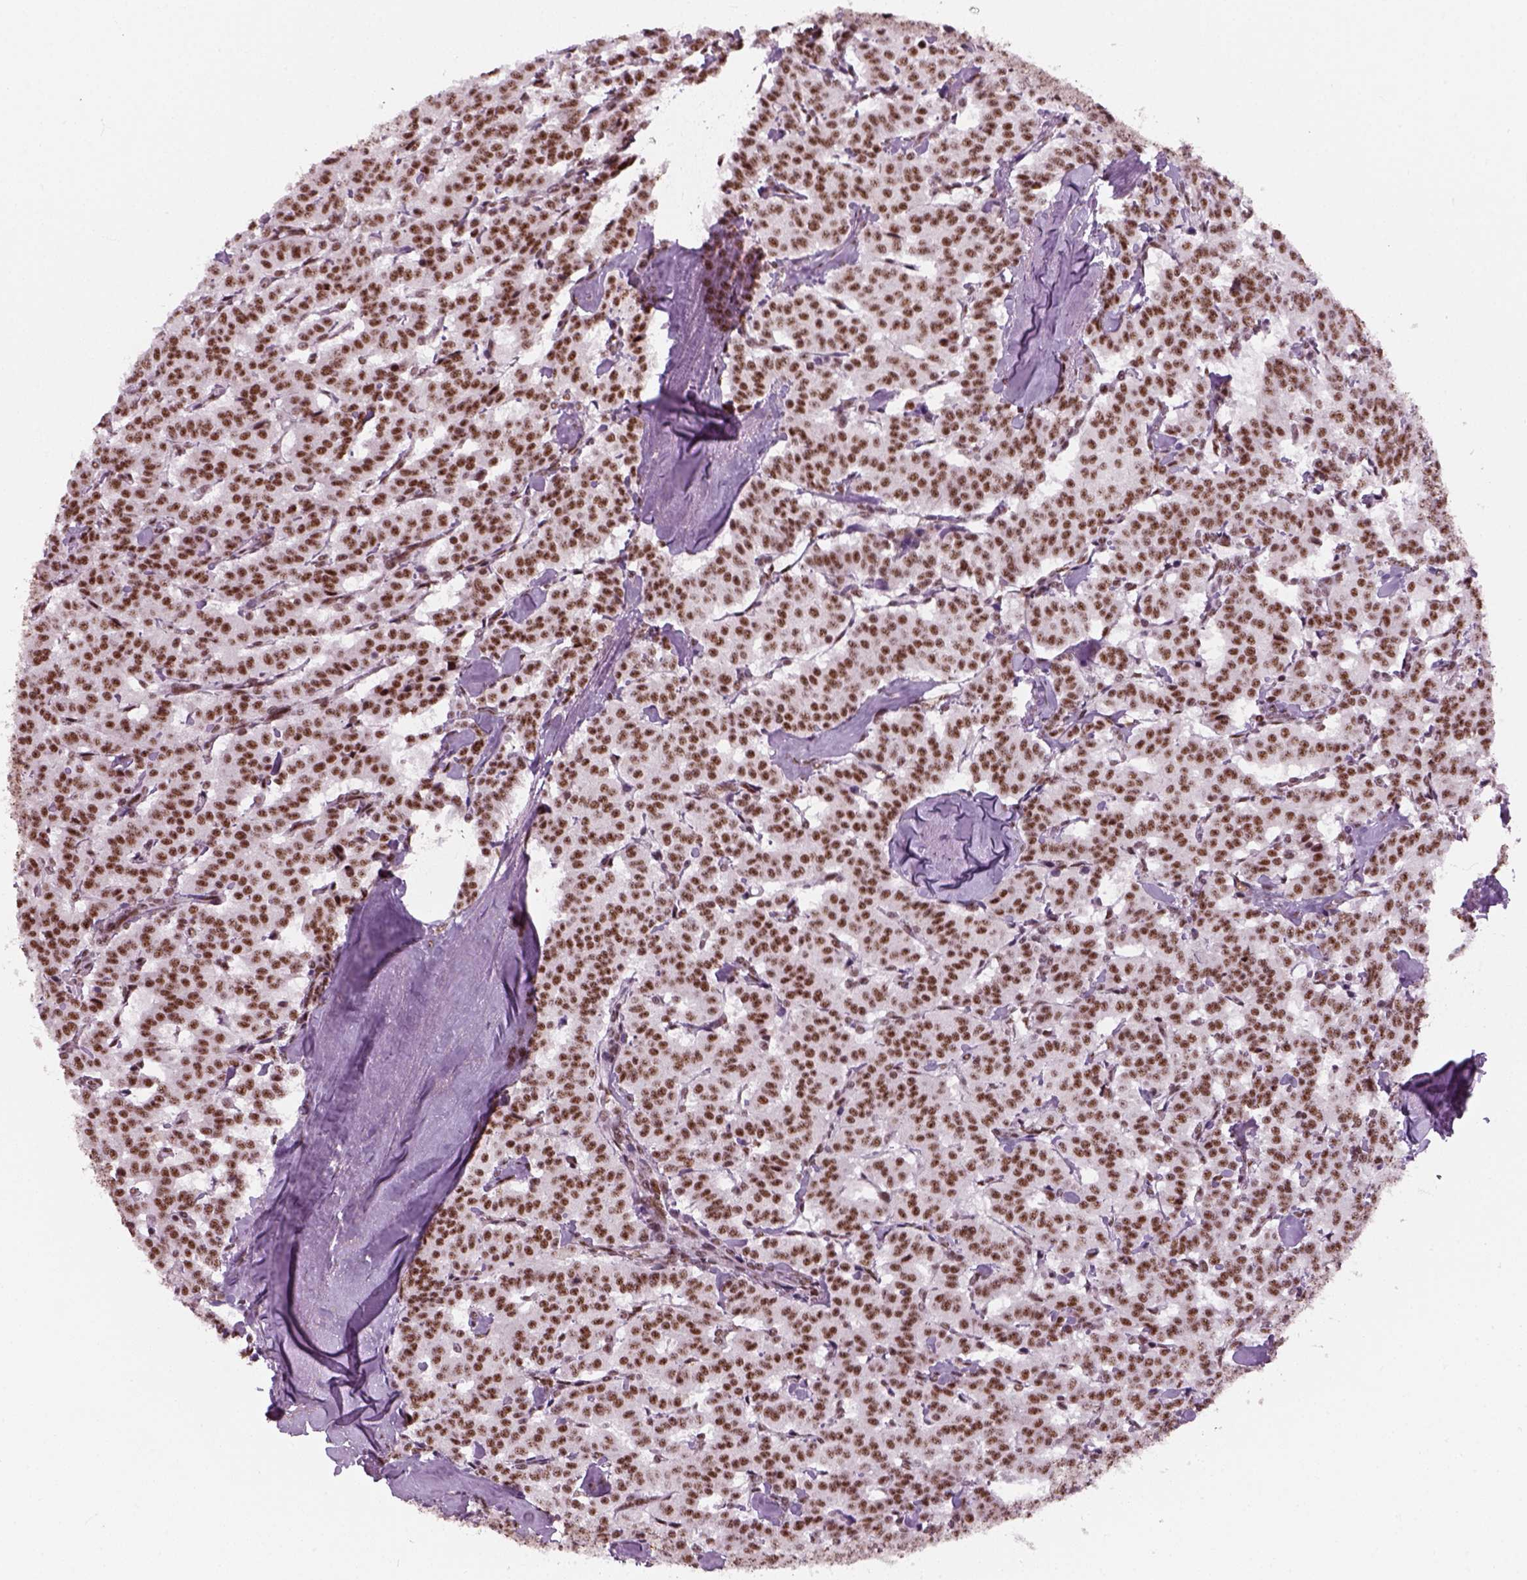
{"staining": {"intensity": "moderate", "quantity": ">75%", "location": "nuclear"}, "tissue": "carcinoid", "cell_type": "Tumor cells", "image_type": "cancer", "snomed": [{"axis": "morphology", "description": "Carcinoid, malignant, NOS"}, {"axis": "topography", "description": "Lung"}], "caption": "The image demonstrates immunohistochemical staining of carcinoid. There is moderate nuclear expression is present in approximately >75% of tumor cells.", "gene": "GTF2F1", "patient": {"sex": "female", "age": 46}}